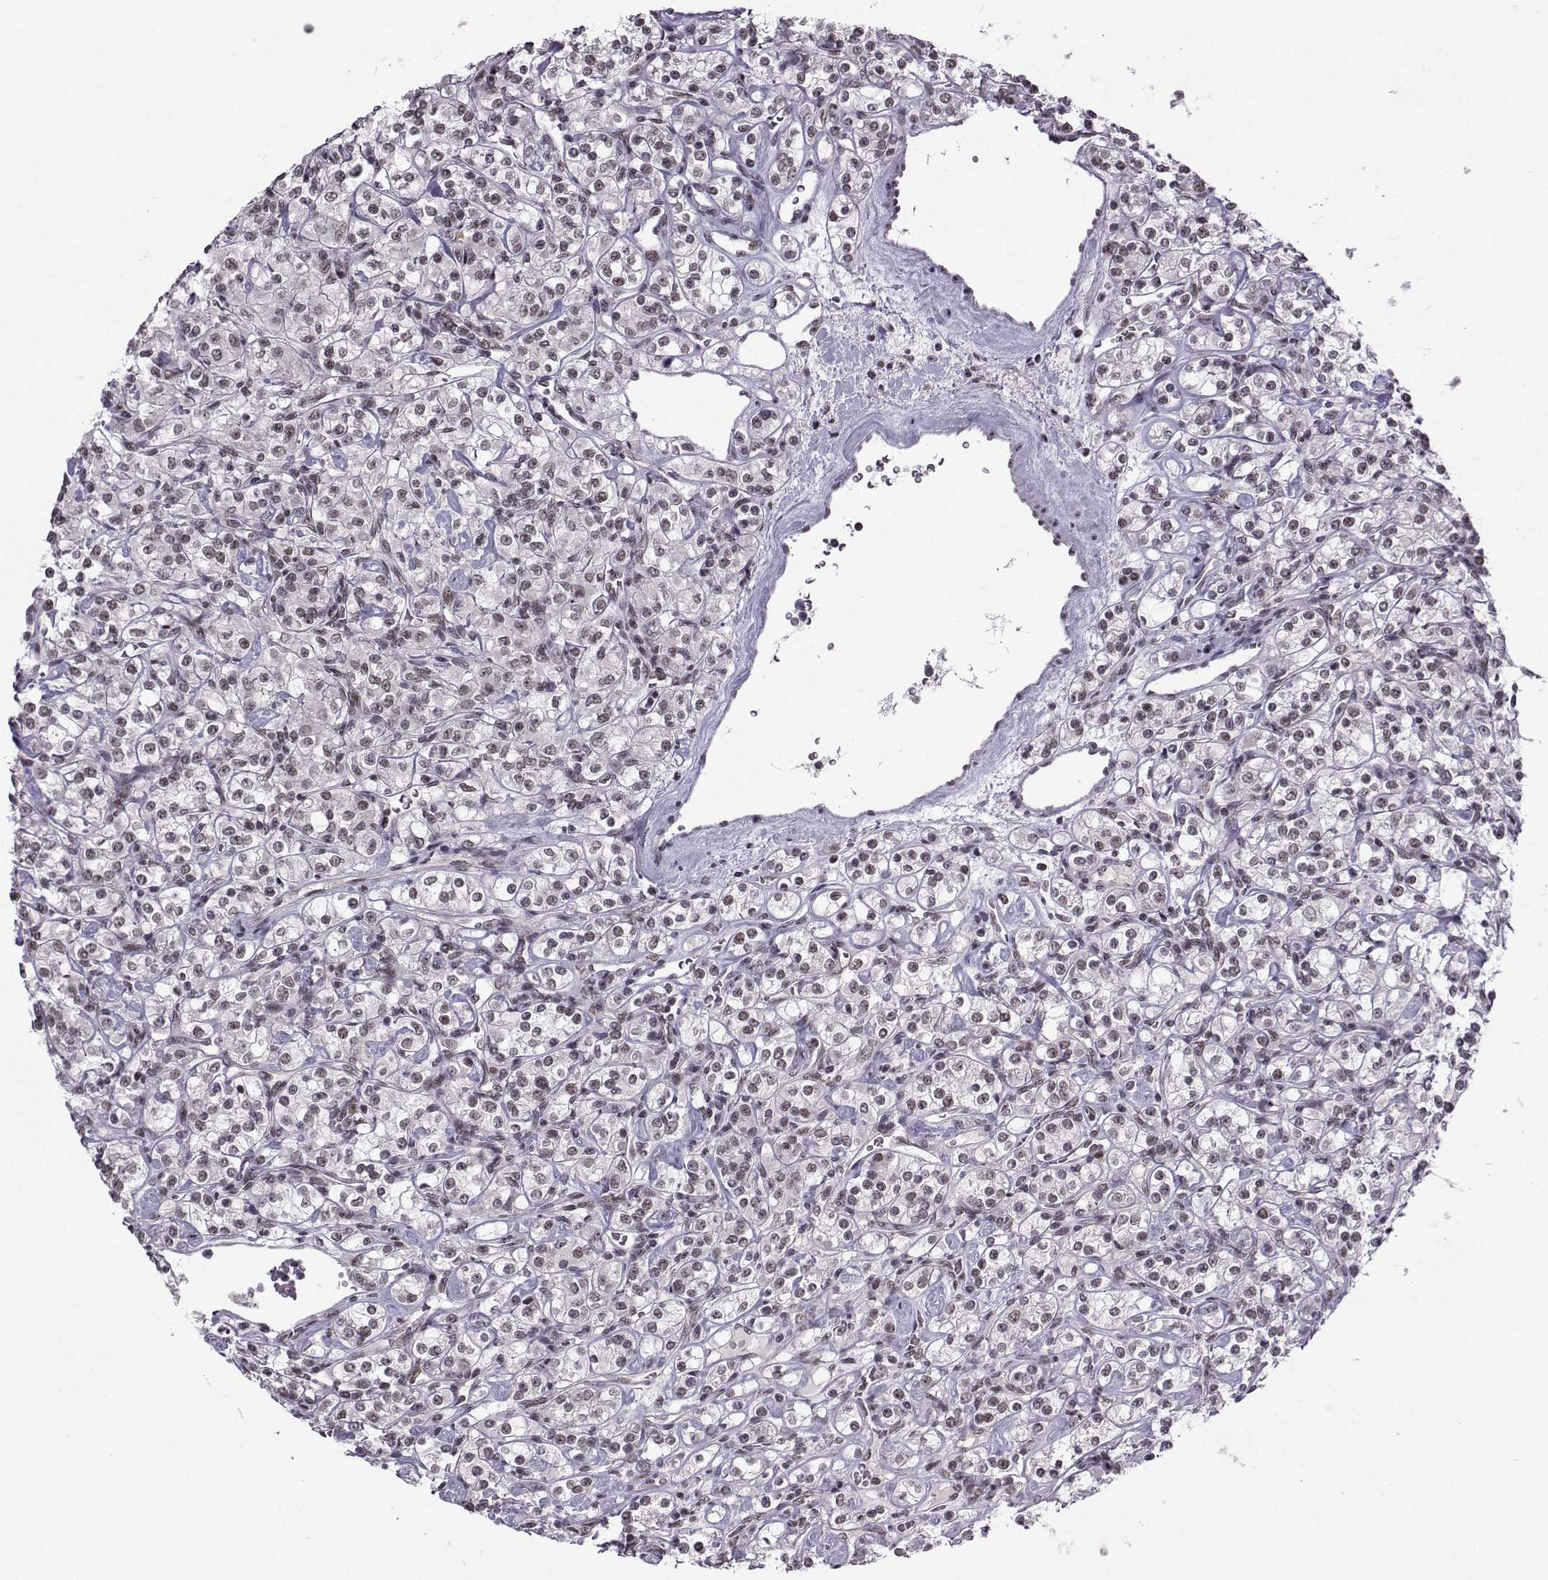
{"staining": {"intensity": "weak", "quantity": ">75%", "location": "nuclear"}, "tissue": "renal cancer", "cell_type": "Tumor cells", "image_type": "cancer", "snomed": [{"axis": "morphology", "description": "Adenocarcinoma, NOS"}, {"axis": "topography", "description": "Kidney"}], "caption": "Protein expression analysis of human renal adenocarcinoma reveals weak nuclear expression in about >75% of tumor cells.", "gene": "LIN28A", "patient": {"sex": "male", "age": 77}}